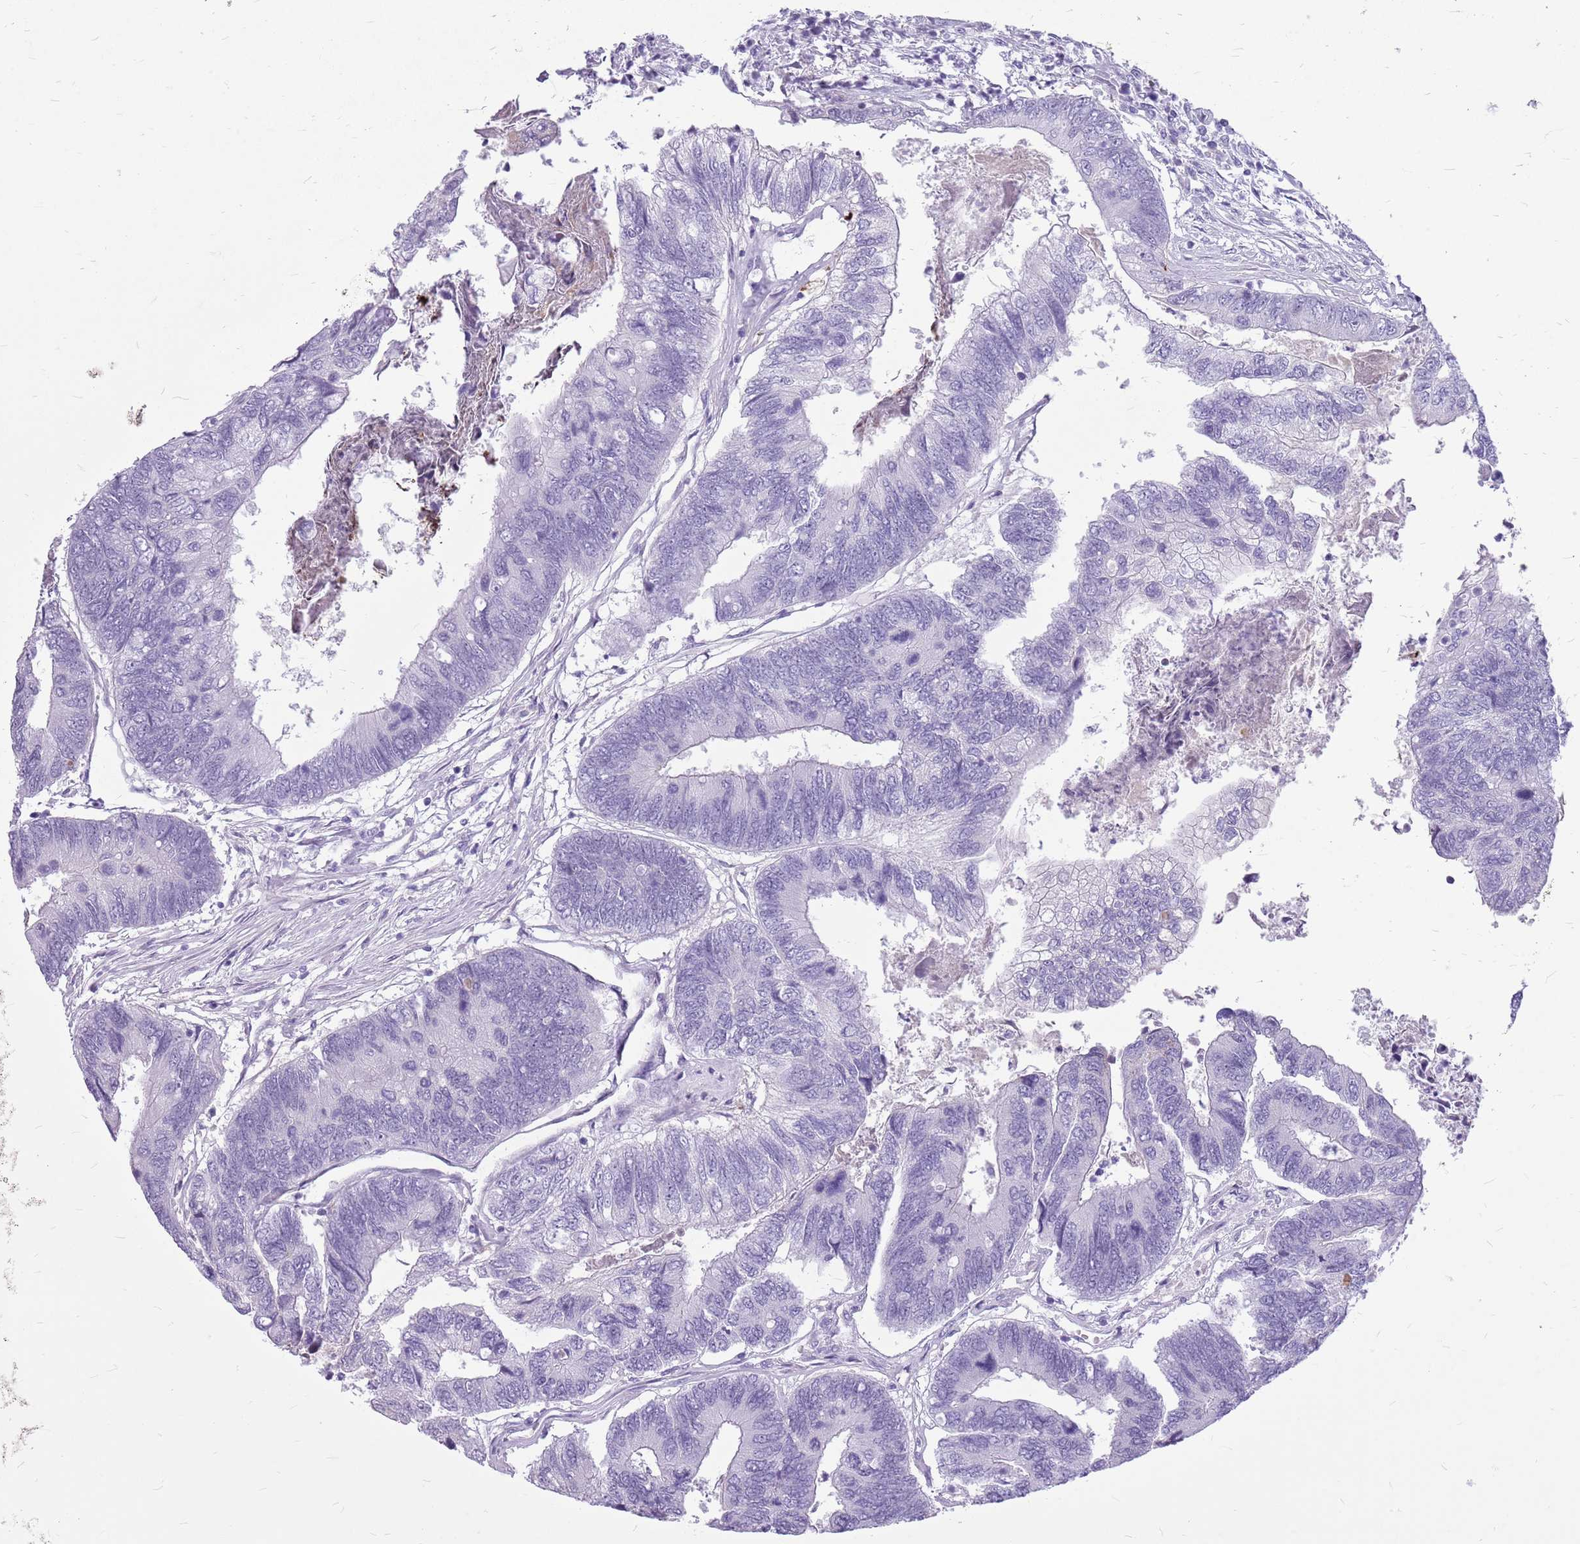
{"staining": {"intensity": "negative", "quantity": "none", "location": "none"}, "tissue": "colorectal cancer", "cell_type": "Tumor cells", "image_type": "cancer", "snomed": [{"axis": "morphology", "description": "Adenocarcinoma, NOS"}, {"axis": "topography", "description": "Colon"}], "caption": "DAB immunohistochemical staining of human colorectal adenocarcinoma demonstrates no significant expression in tumor cells.", "gene": "ZNF425", "patient": {"sex": "female", "age": 67}}